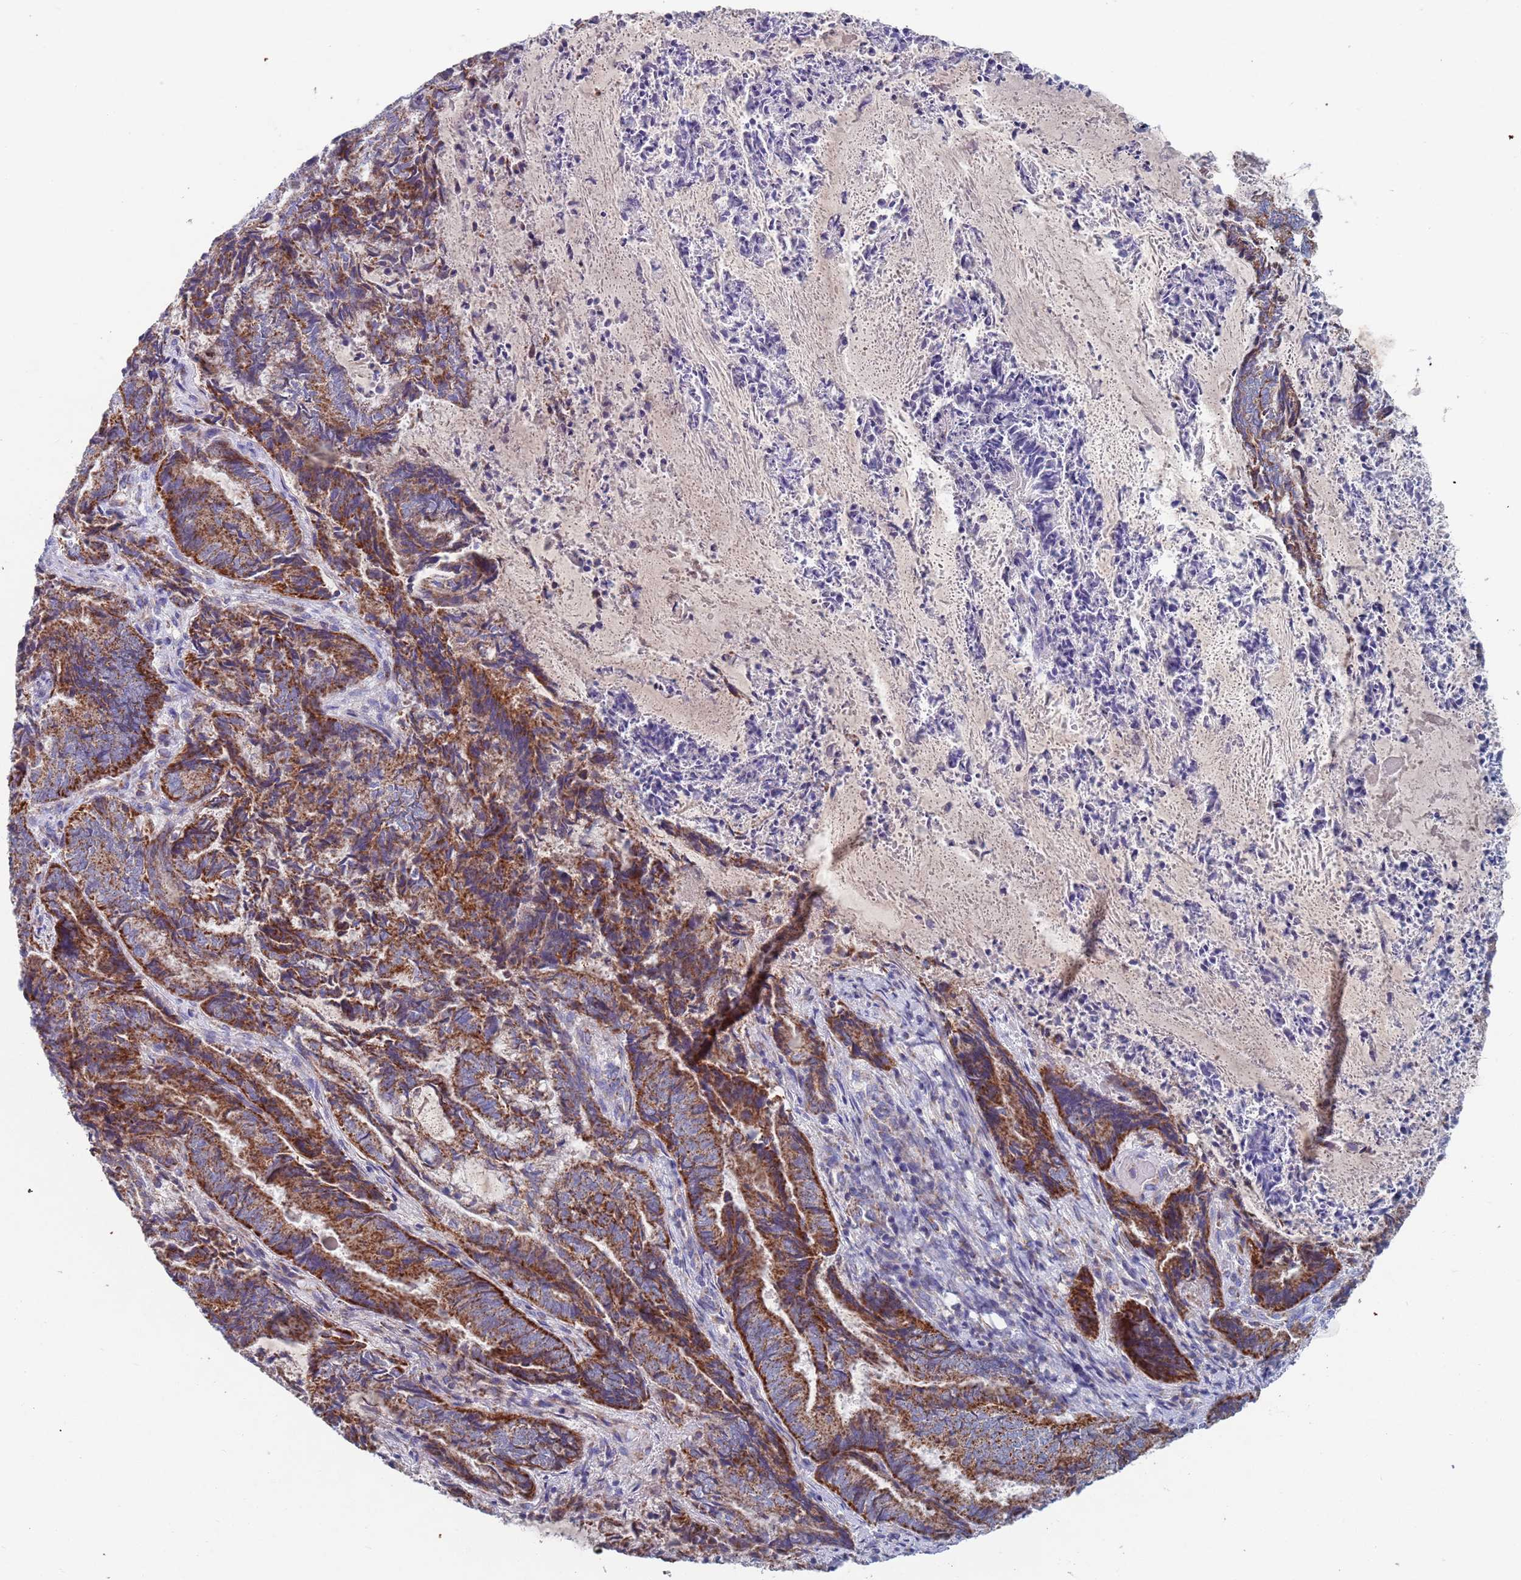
{"staining": {"intensity": "strong", "quantity": ">75%", "location": "cytoplasmic/membranous"}, "tissue": "endometrial cancer", "cell_type": "Tumor cells", "image_type": "cancer", "snomed": [{"axis": "morphology", "description": "Adenocarcinoma, NOS"}, {"axis": "topography", "description": "Endometrium"}], "caption": "Immunohistochemistry of human endometrial cancer (adenocarcinoma) shows high levels of strong cytoplasmic/membranous expression in approximately >75% of tumor cells.", "gene": "MRPL22", "patient": {"sex": "female", "age": 80}}